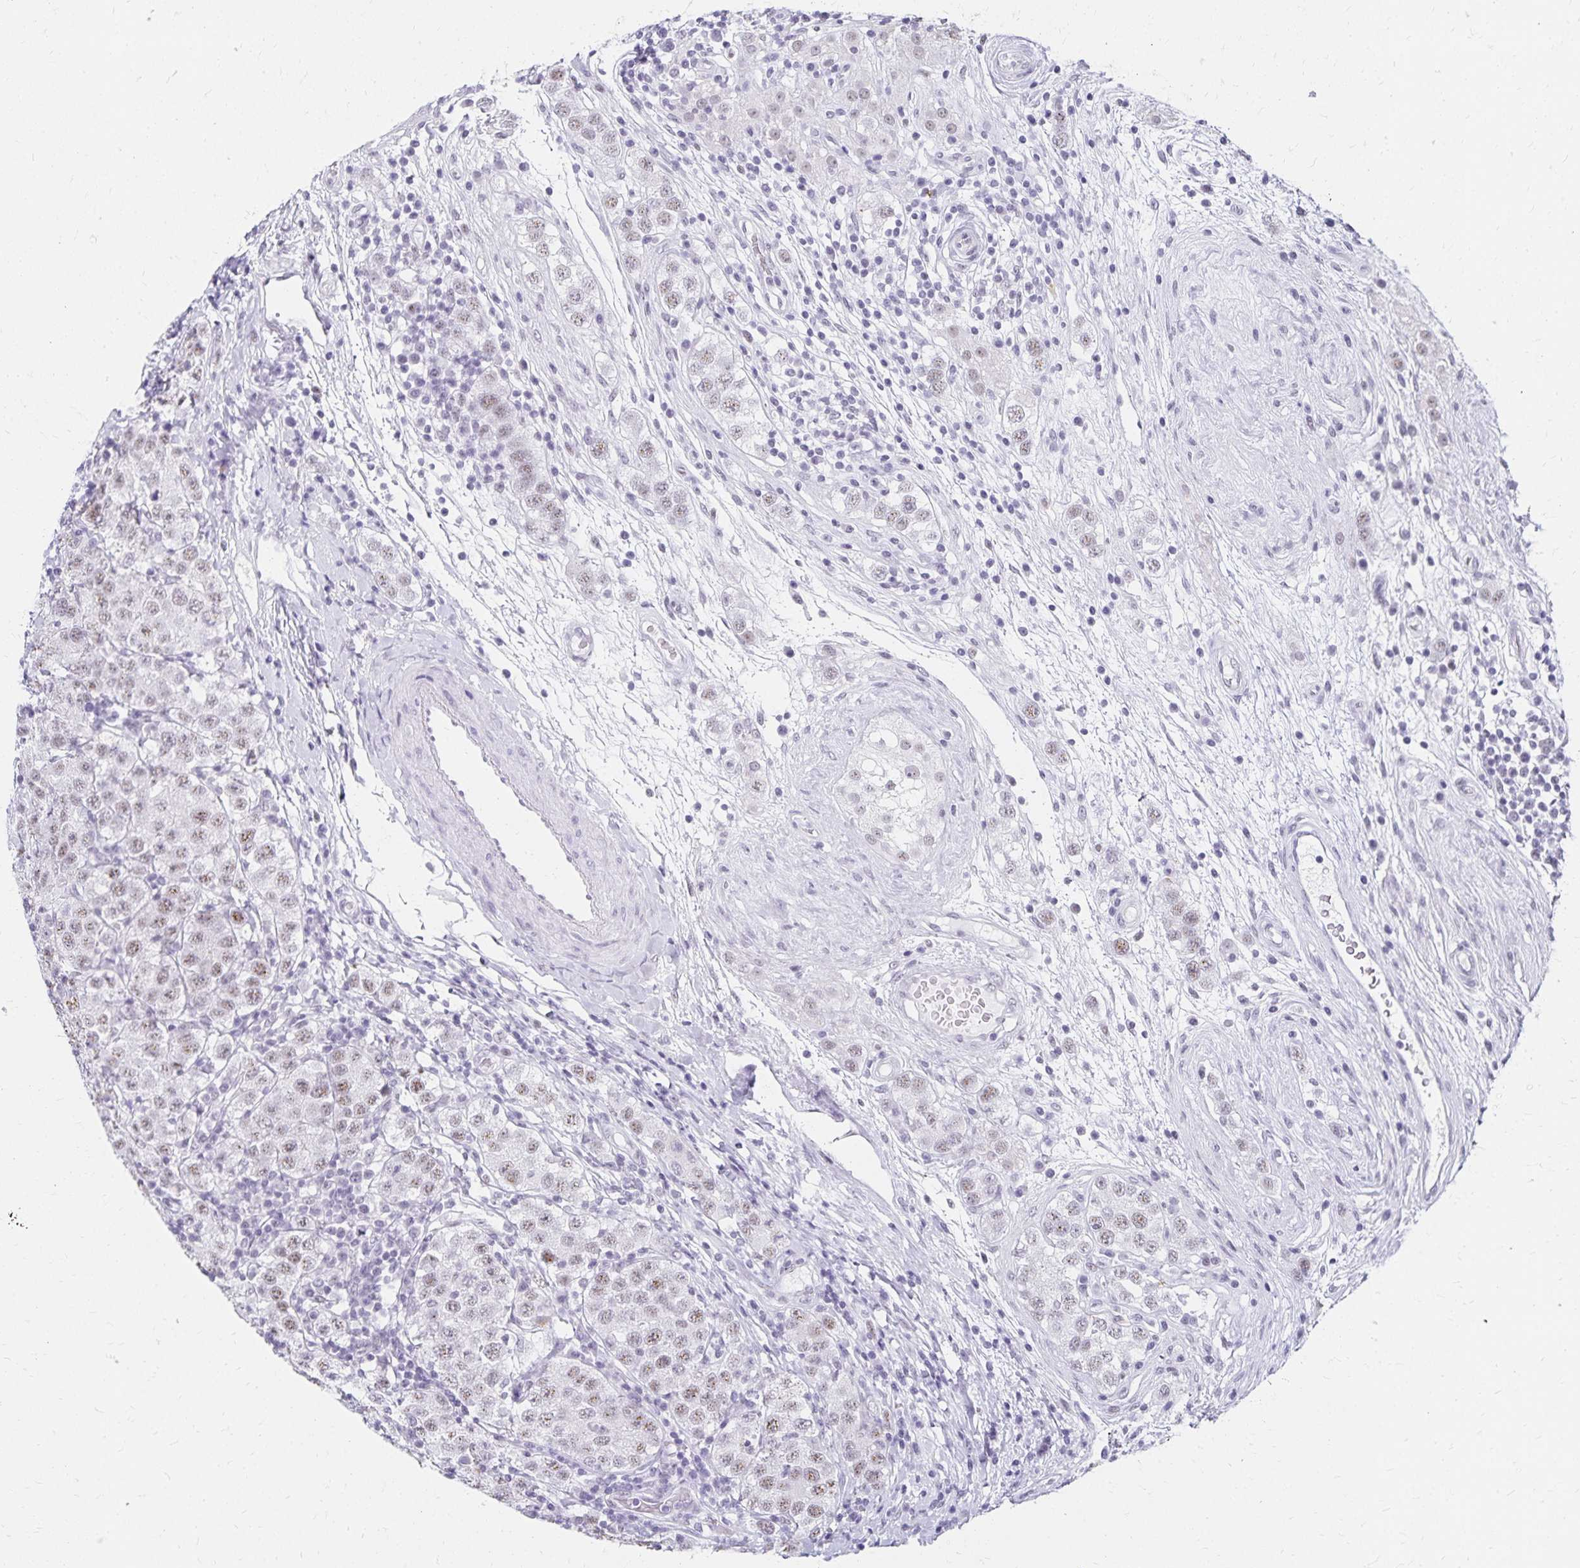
{"staining": {"intensity": "weak", "quantity": "25%-75%", "location": "nuclear"}, "tissue": "testis cancer", "cell_type": "Tumor cells", "image_type": "cancer", "snomed": [{"axis": "morphology", "description": "Seminoma, NOS"}, {"axis": "topography", "description": "Testis"}], "caption": "Seminoma (testis) was stained to show a protein in brown. There is low levels of weak nuclear staining in approximately 25%-75% of tumor cells.", "gene": "C20orf85", "patient": {"sex": "male", "age": 34}}